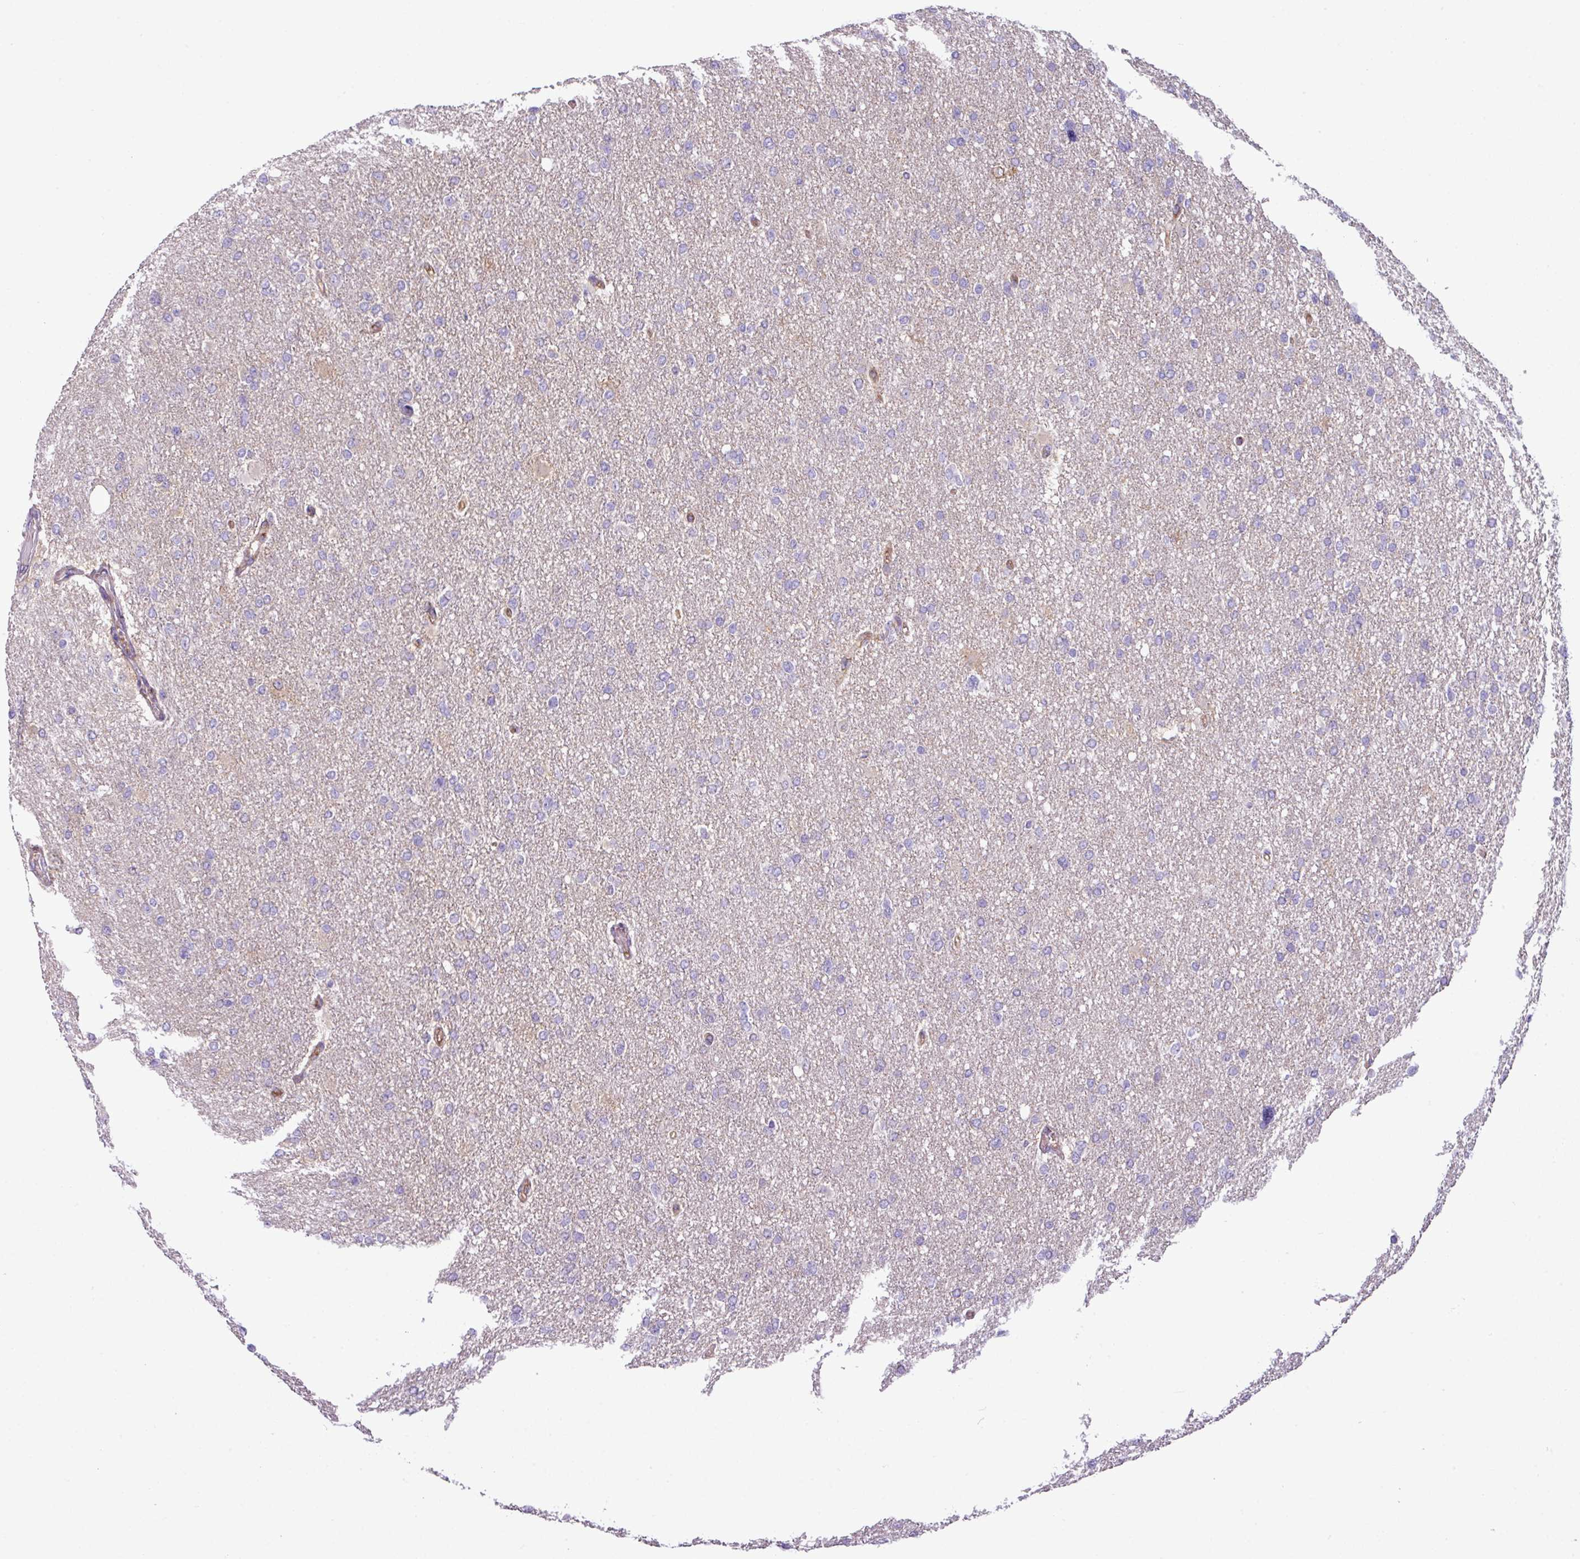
{"staining": {"intensity": "negative", "quantity": "none", "location": "none"}, "tissue": "glioma", "cell_type": "Tumor cells", "image_type": "cancer", "snomed": [{"axis": "morphology", "description": "Glioma, malignant, High grade"}, {"axis": "topography", "description": "Cerebral cortex"}], "caption": "Human glioma stained for a protein using immunohistochemistry (IHC) exhibits no expression in tumor cells.", "gene": "XNDC1N", "patient": {"sex": "female", "age": 36}}